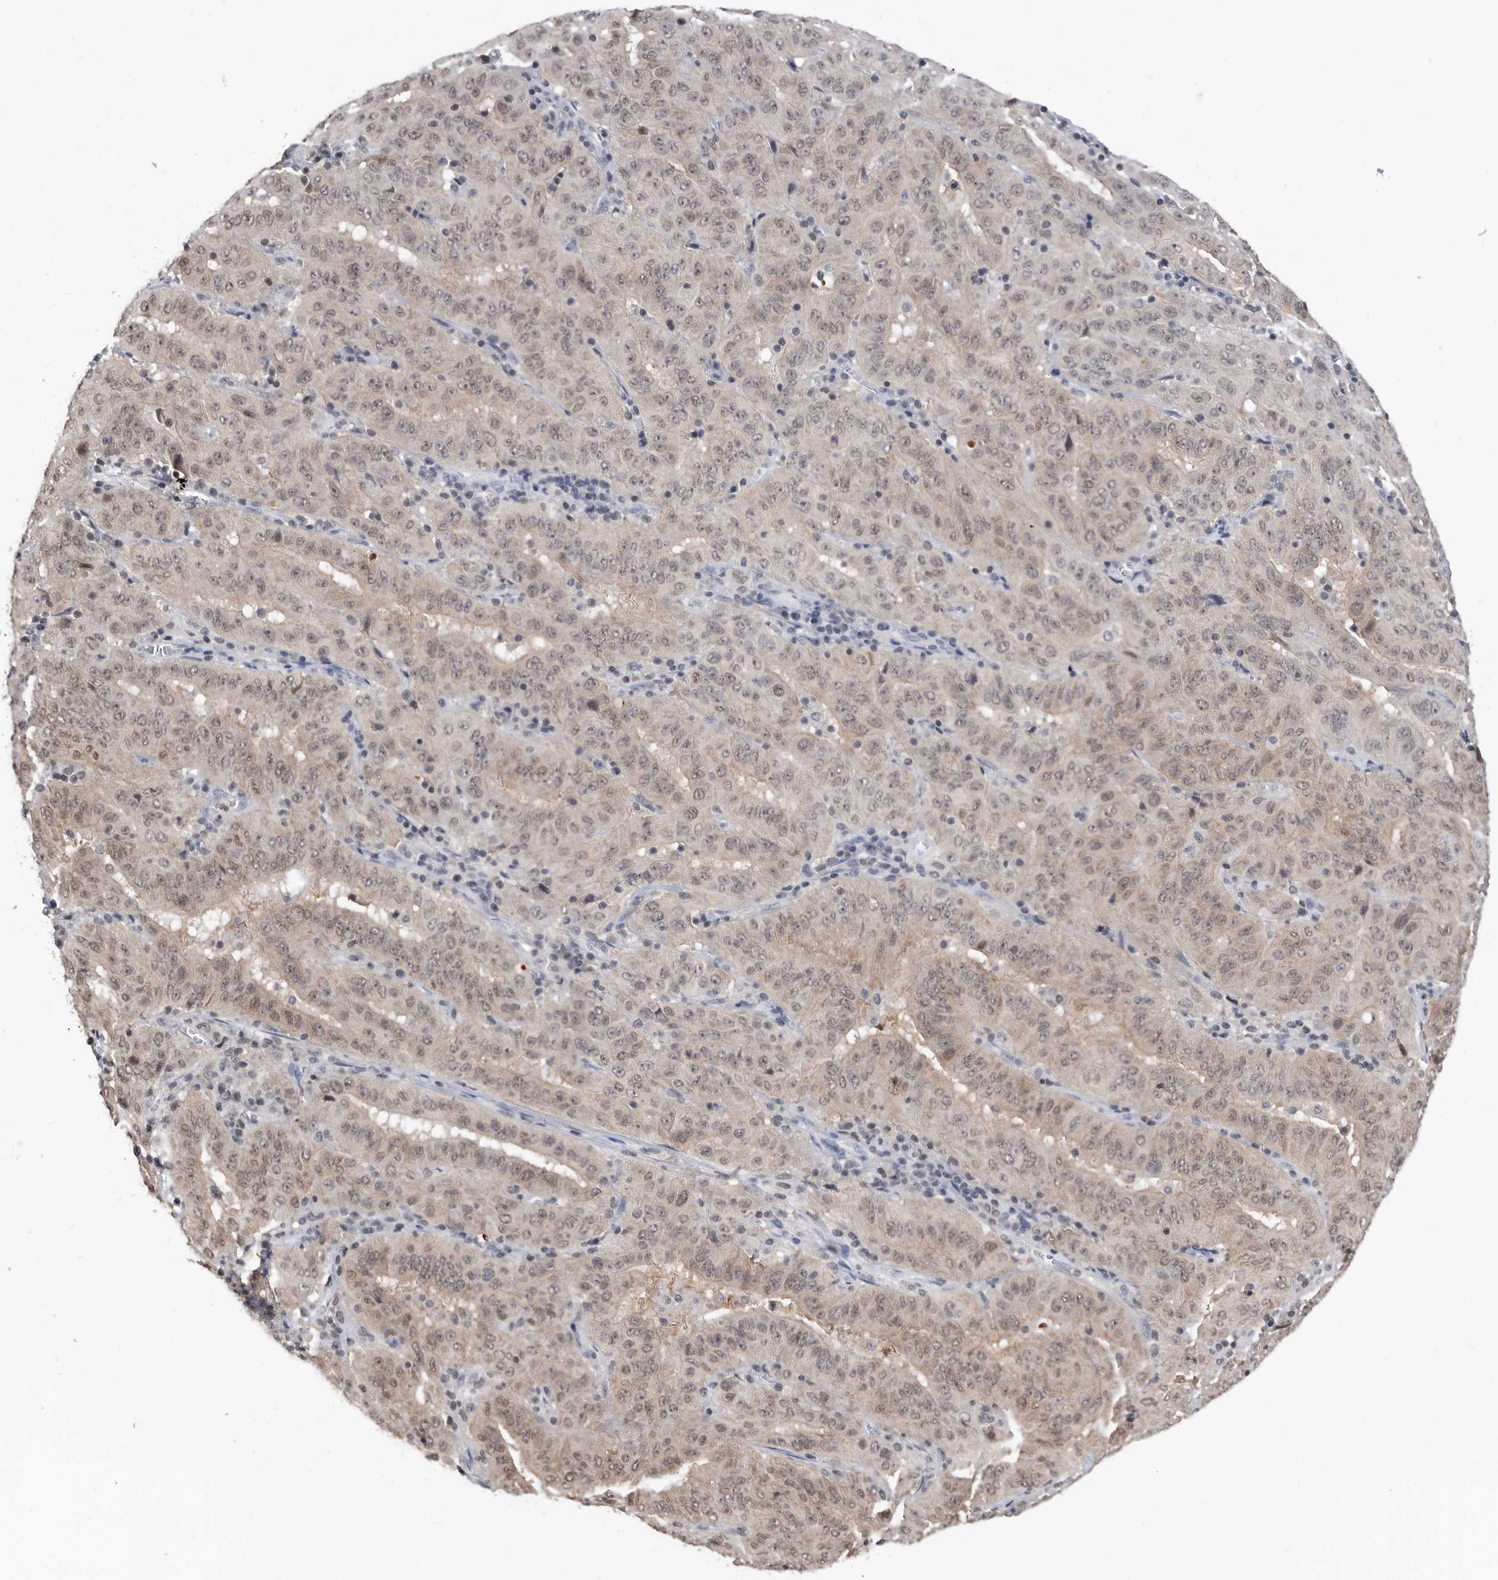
{"staining": {"intensity": "weak", "quantity": ">75%", "location": "nuclear"}, "tissue": "pancreatic cancer", "cell_type": "Tumor cells", "image_type": "cancer", "snomed": [{"axis": "morphology", "description": "Adenocarcinoma, NOS"}, {"axis": "topography", "description": "Pancreas"}], "caption": "DAB immunohistochemical staining of adenocarcinoma (pancreatic) reveals weak nuclear protein expression in approximately >75% of tumor cells.", "gene": "TSTD1", "patient": {"sex": "male", "age": 63}}